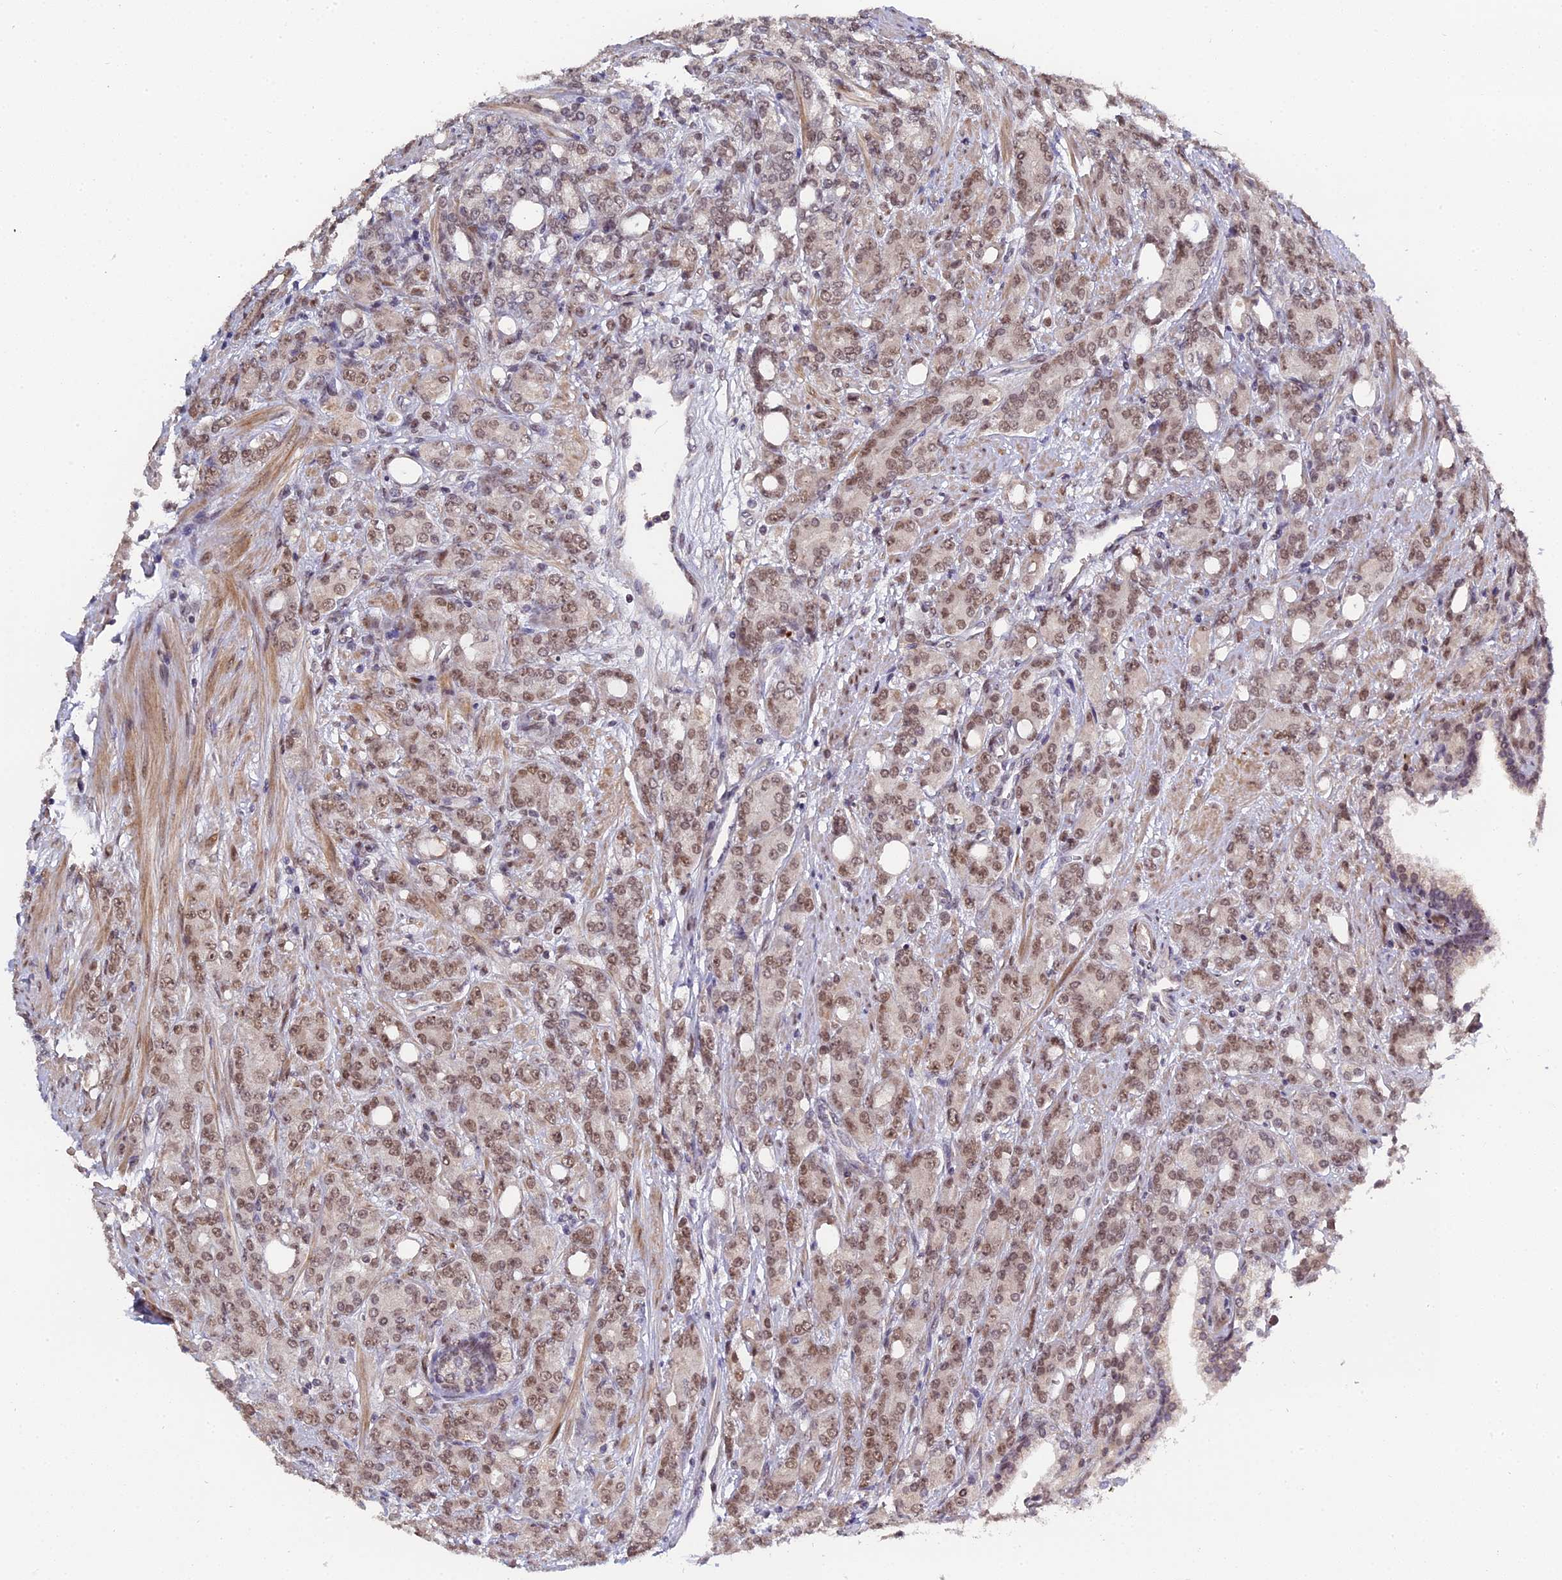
{"staining": {"intensity": "moderate", "quantity": ">75%", "location": "nuclear"}, "tissue": "prostate cancer", "cell_type": "Tumor cells", "image_type": "cancer", "snomed": [{"axis": "morphology", "description": "Adenocarcinoma, High grade"}, {"axis": "topography", "description": "Prostate"}], "caption": "High-magnification brightfield microscopy of high-grade adenocarcinoma (prostate) stained with DAB (3,3'-diaminobenzidine) (brown) and counterstained with hematoxylin (blue). tumor cells exhibit moderate nuclear positivity is present in about>75% of cells. (IHC, brightfield microscopy, high magnification).", "gene": "PYGO1", "patient": {"sex": "male", "age": 62}}